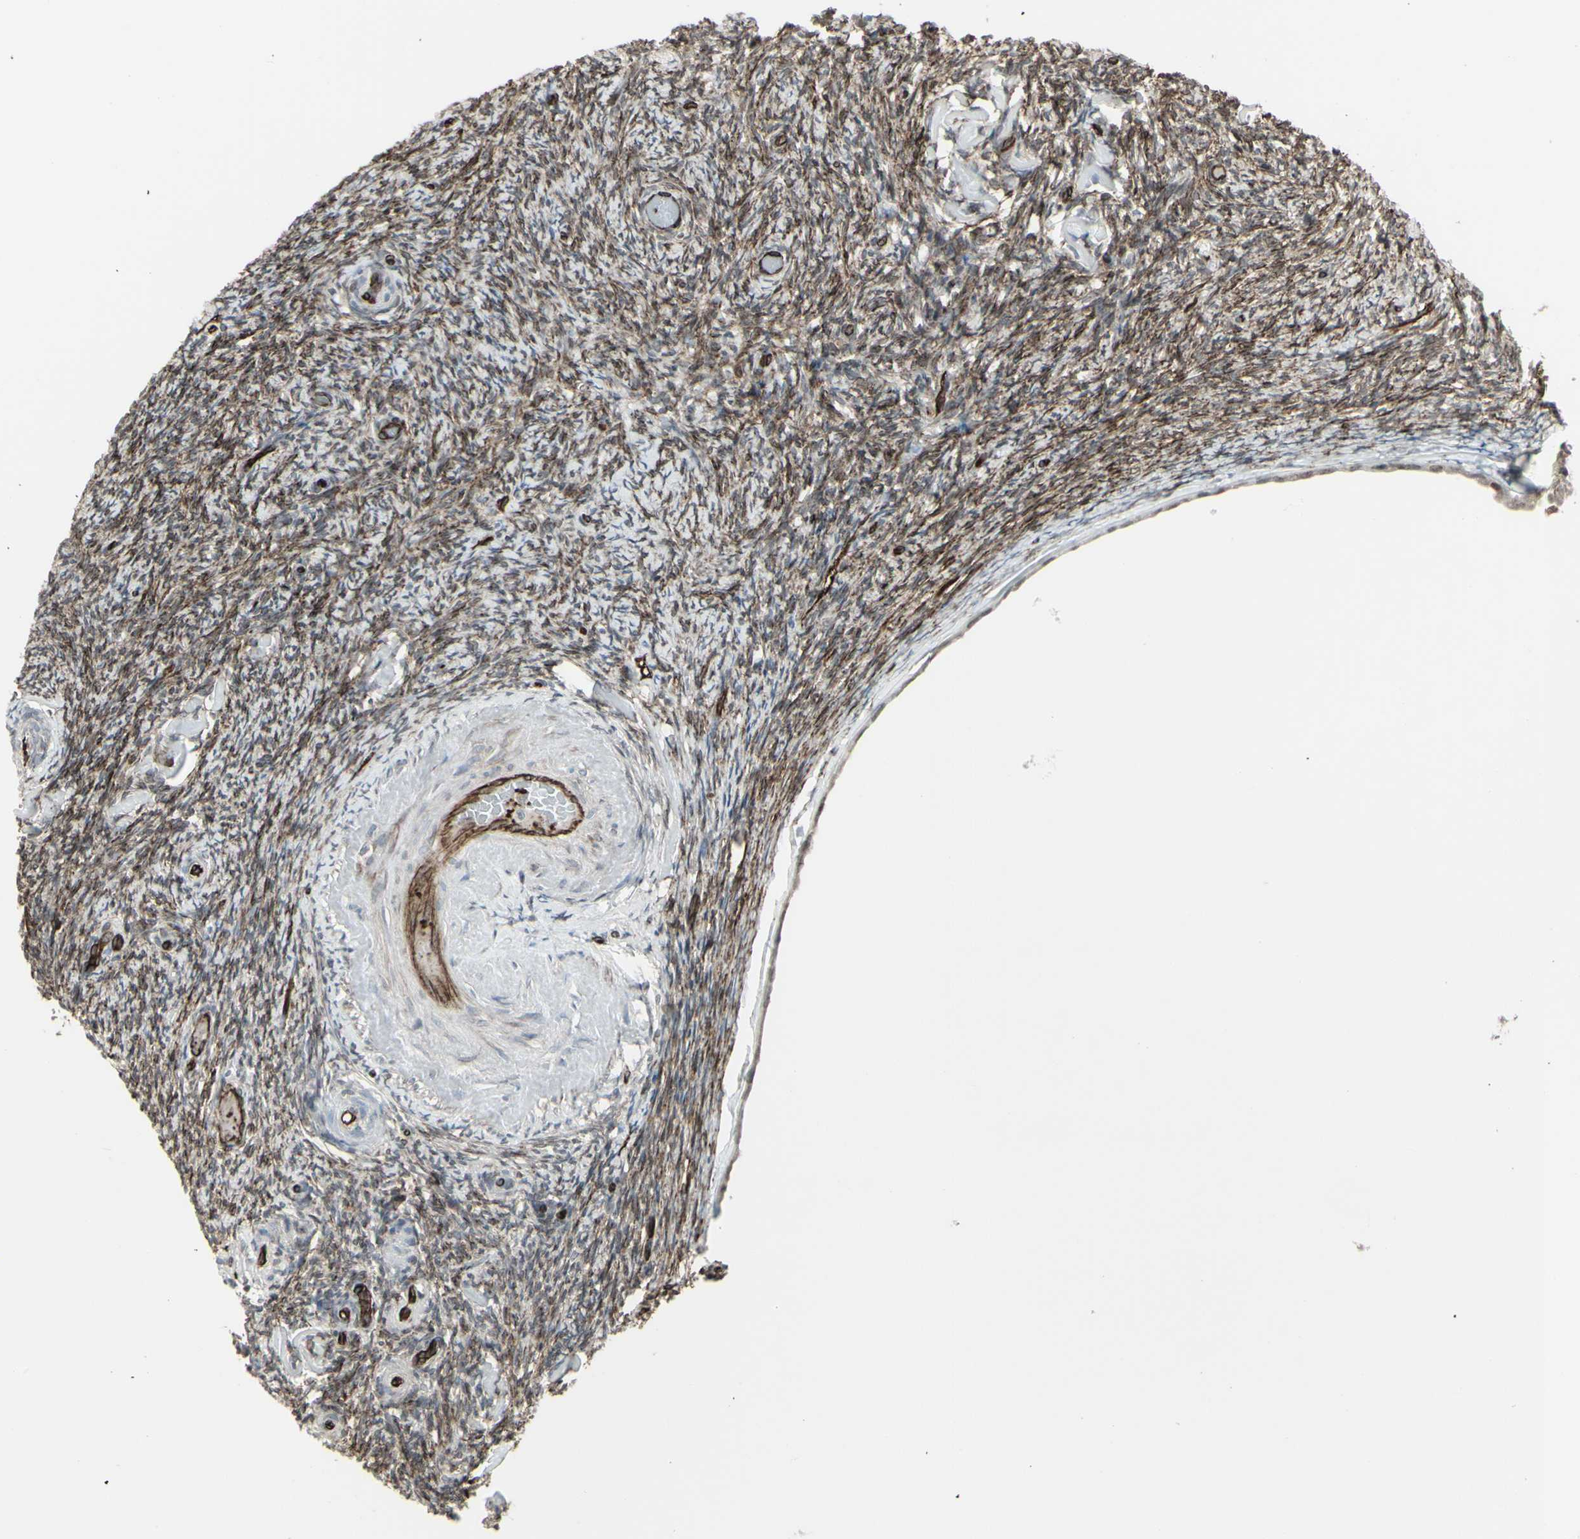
{"staining": {"intensity": "weak", "quantity": "25%-75%", "location": "nuclear"}, "tissue": "ovary", "cell_type": "Follicle cells", "image_type": "normal", "snomed": [{"axis": "morphology", "description": "Normal tissue, NOS"}, {"axis": "topography", "description": "Ovary"}], "caption": "Brown immunohistochemical staining in benign ovary shows weak nuclear positivity in about 25%-75% of follicle cells.", "gene": "DTX3L", "patient": {"sex": "female", "age": 60}}